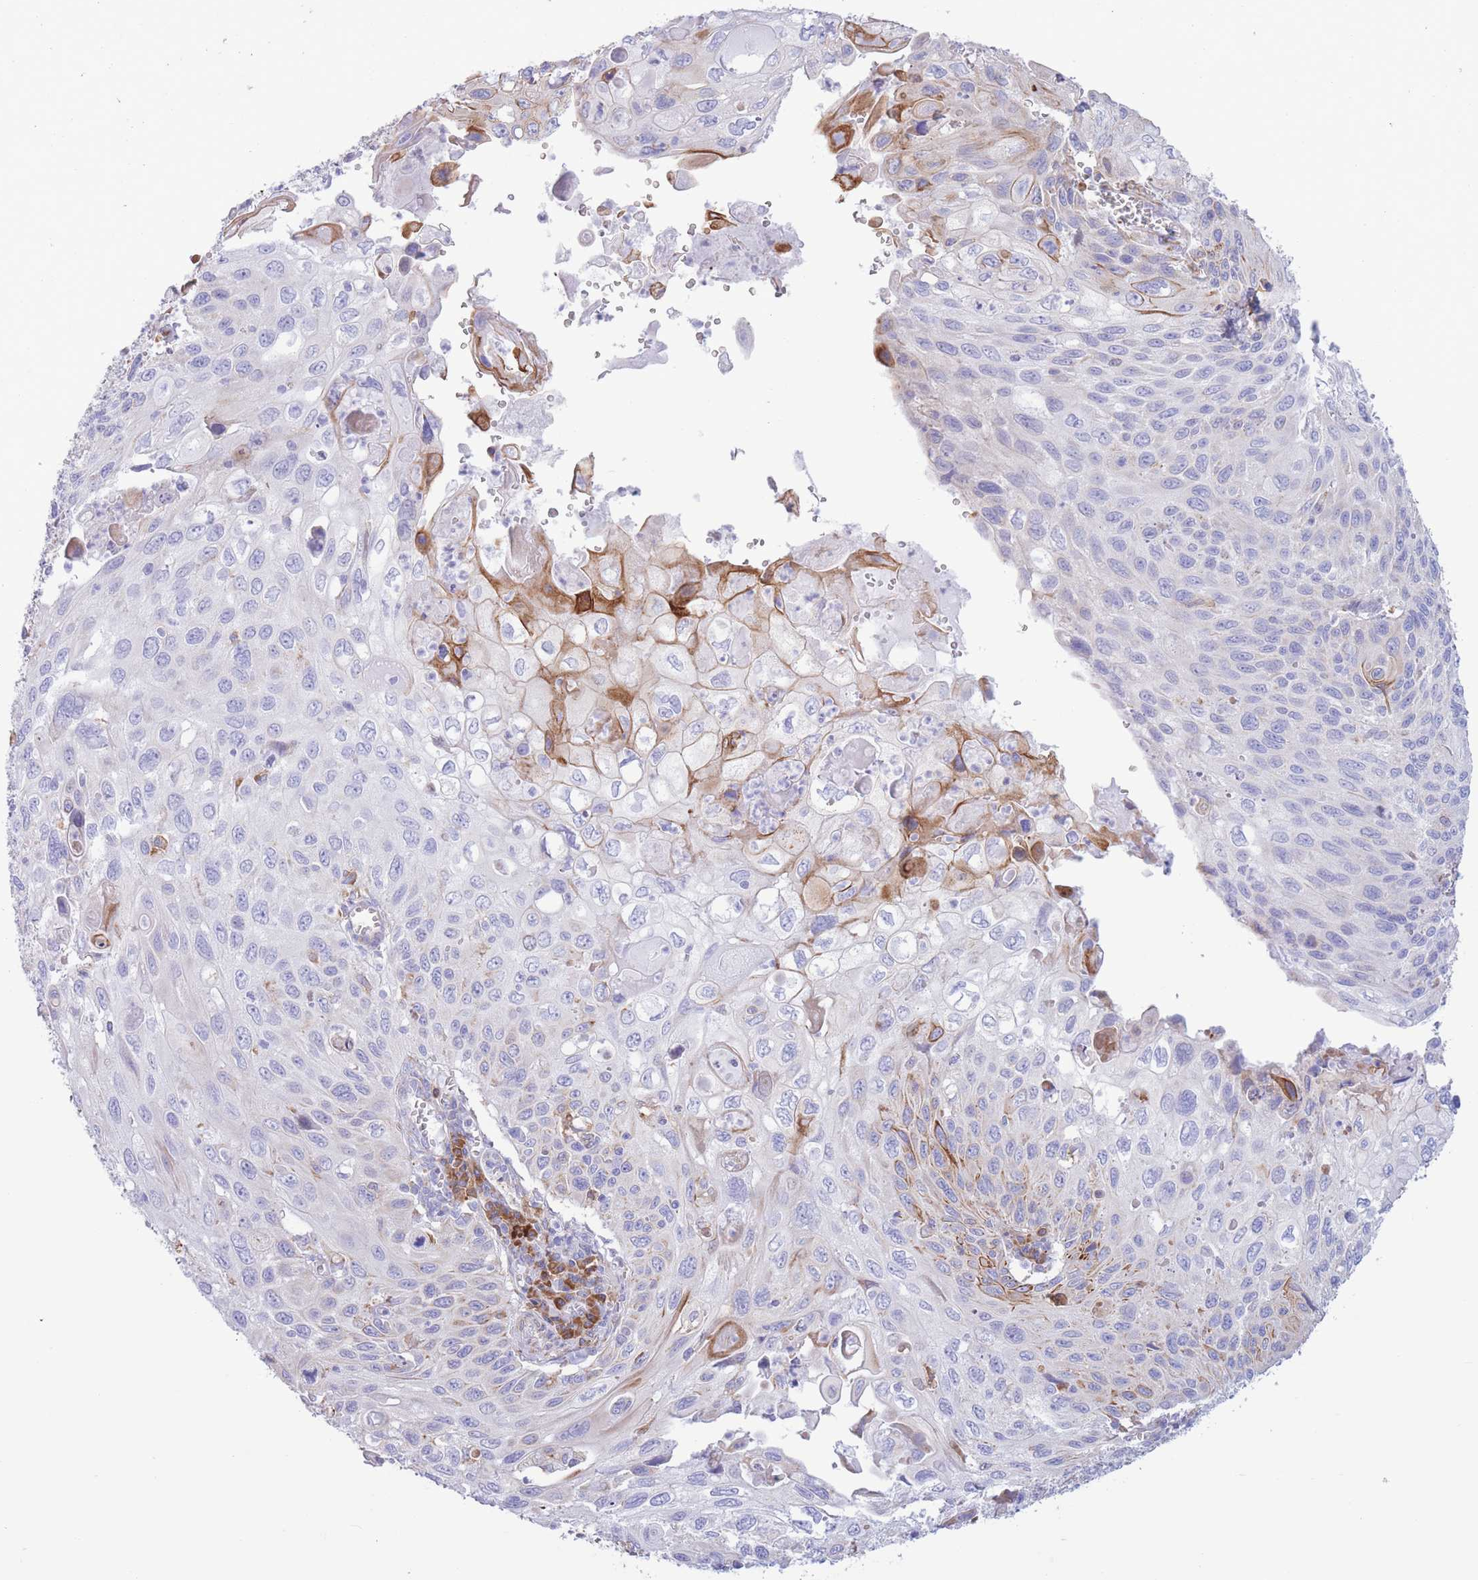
{"staining": {"intensity": "strong", "quantity": "<25%", "location": "cytoplasmic/membranous"}, "tissue": "cervical cancer", "cell_type": "Tumor cells", "image_type": "cancer", "snomed": [{"axis": "morphology", "description": "Squamous cell carcinoma, NOS"}, {"axis": "topography", "description": "Cervix"}], "caption": "Strong cytoplasmic/membranous expression is seen in about <25% of tumor cells in cervical squamous cell carcinoma.", "gene": "MYDGF", "patient": {"sex": "female", "age": 70}}